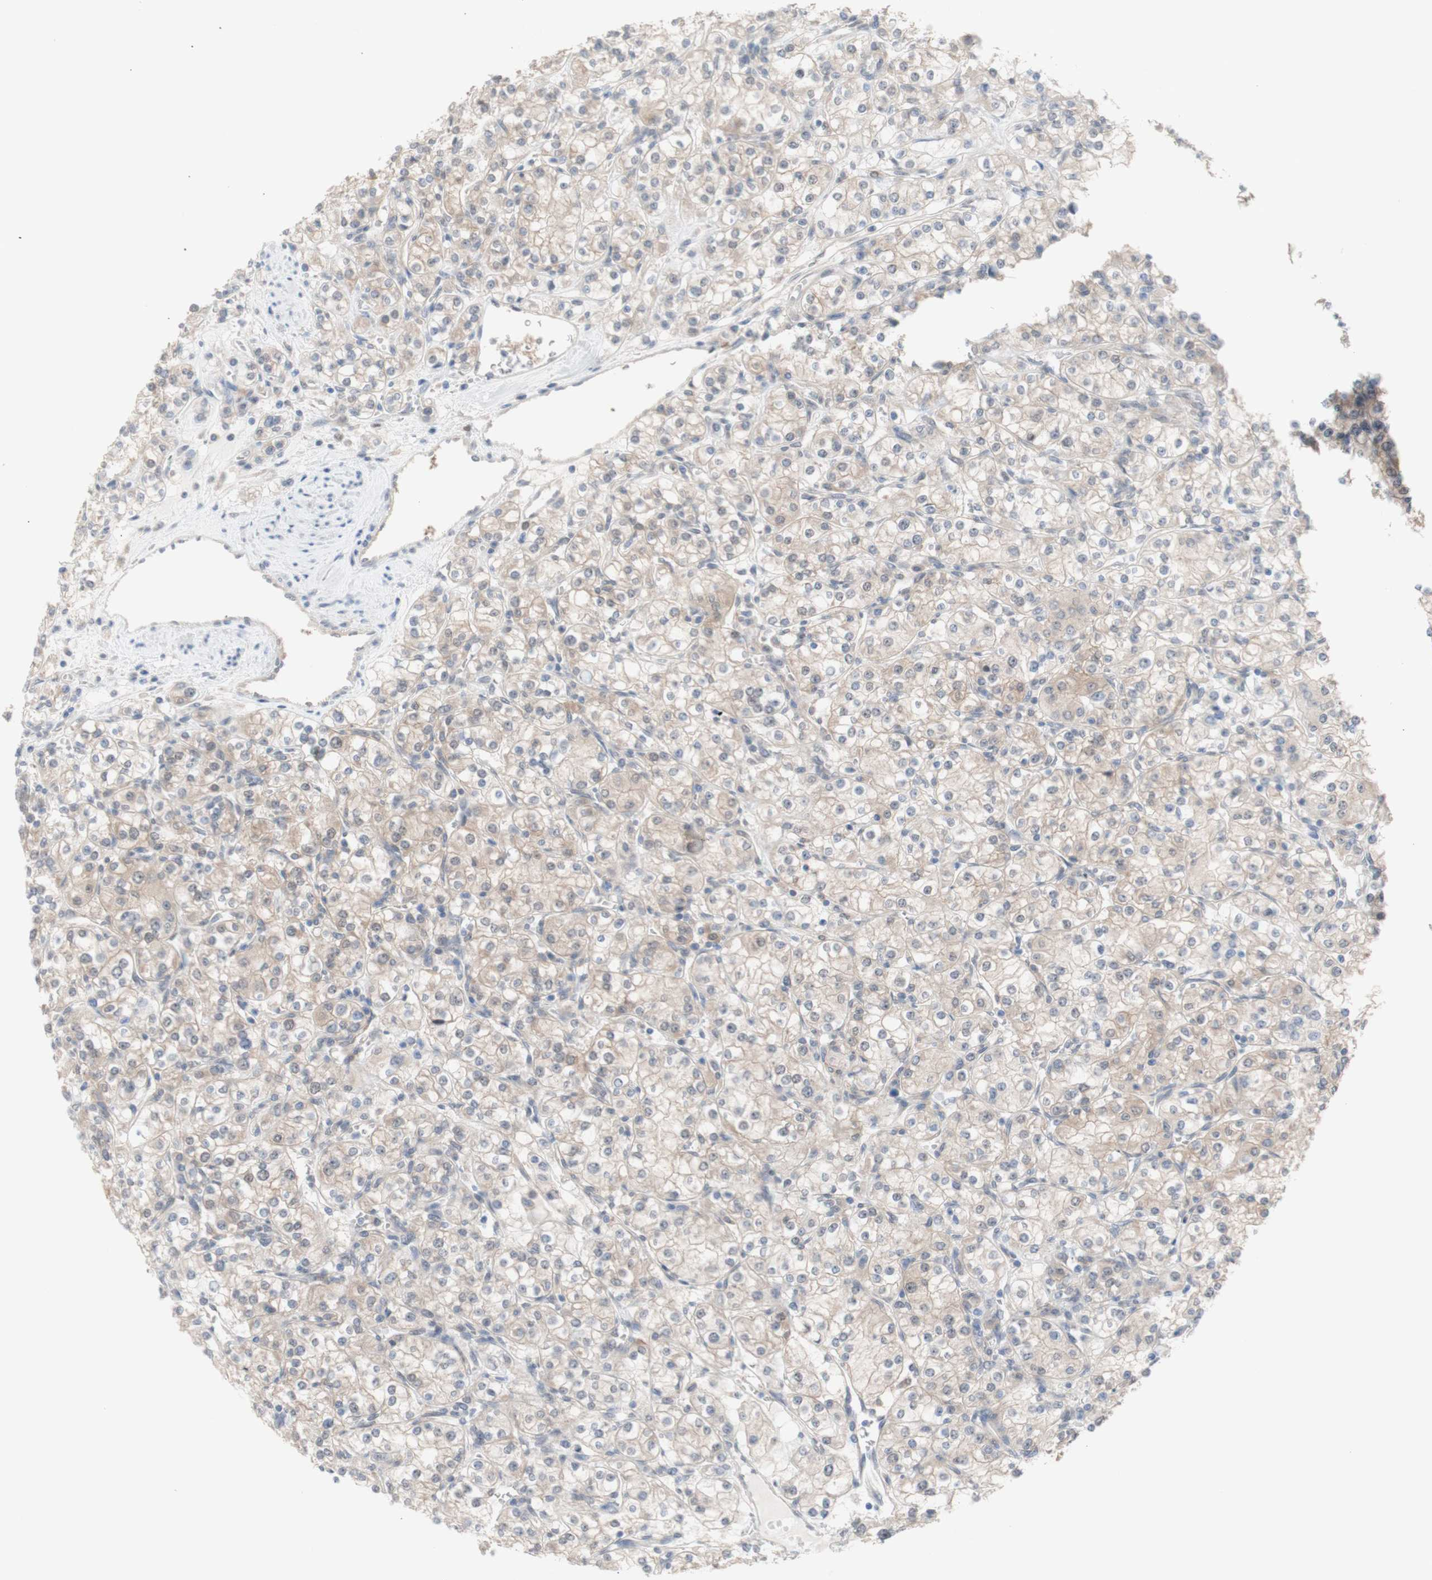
{"staining": {"intensity": "weak", "quantity": ">75%", "location": "cytoplasmic/membranous"}, "tissue": "renal cancer", "cell_type": "Tumor cells", "image_type": "cancer", "snomed": [{"axis": "morphology", "description": "Adenocarcinoma, NOS"}, {"axis": "topography", "description": "Kidney"}], "caption": "High-power microscopy captured an immunohistochemistry histopathology image of adenocarcinoma (renal), revealing weak cytoplasmic/membranous expression in about >75% of tumor cells. (IHC, brightfield microscopy, high magnification).", "gene": "PRMT5", "patient": {"sex": "male", "age": 77}}